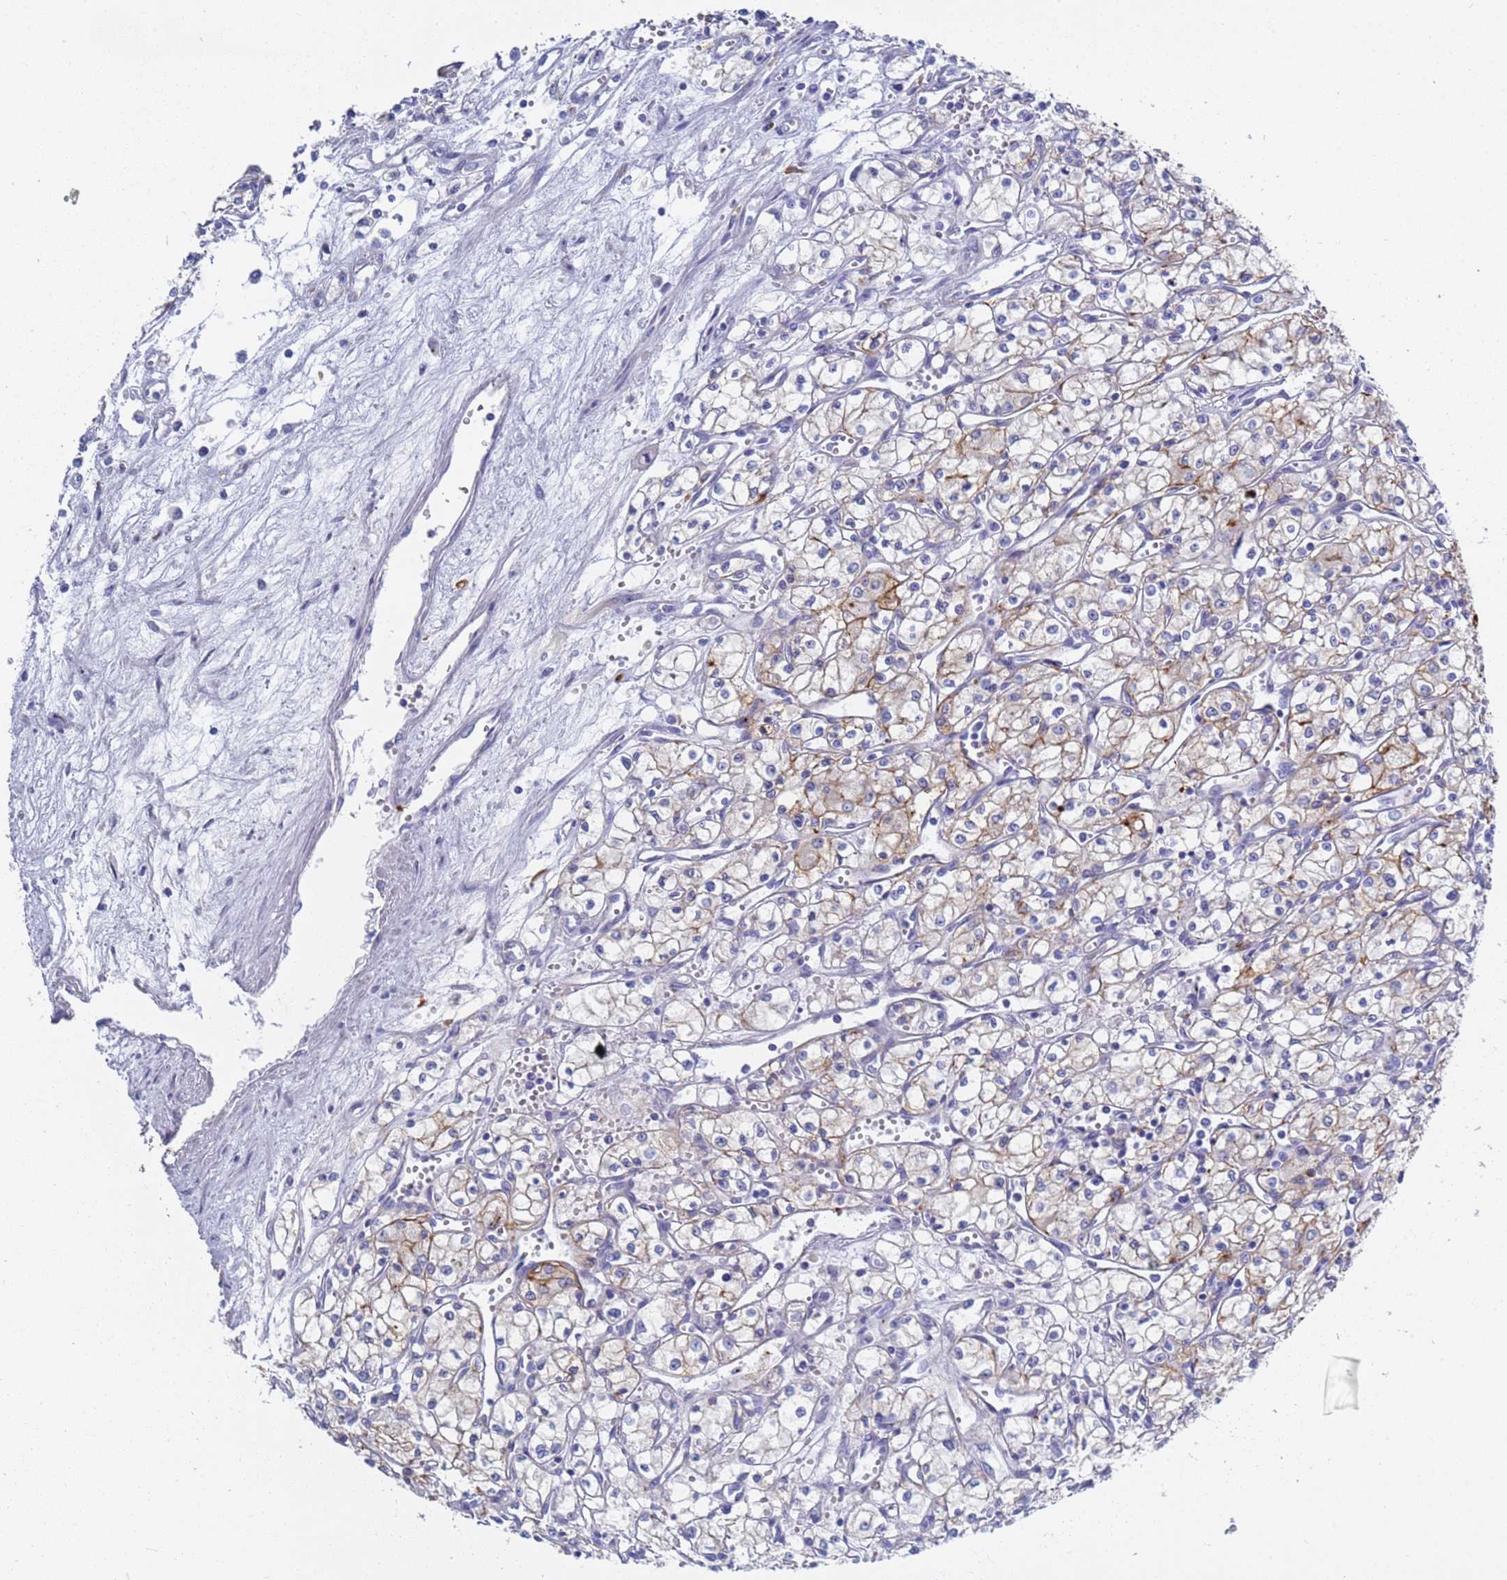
{"staining": {"intensity": "negative", "quantity": "none", "location": "none"}, "tissue": "renal cancer", "cell_type": "Tumor cells", "image_type": "cancer", "snomed": [{"axis": "morphology", "description": "Adenocarcinoma, NOS"}, {"axis": "topography", "description": "Kidney"}], "caption": "Immunohistochemistry micrograph of neoplastic tissue: adenocarcinoma (renal) stained with DAB (3,3'-diaminobenzidine) shows no significant protein positivity in tumor cells.", "gene": "C4orf46", "patient": {"sex": "male", "age": 59}}